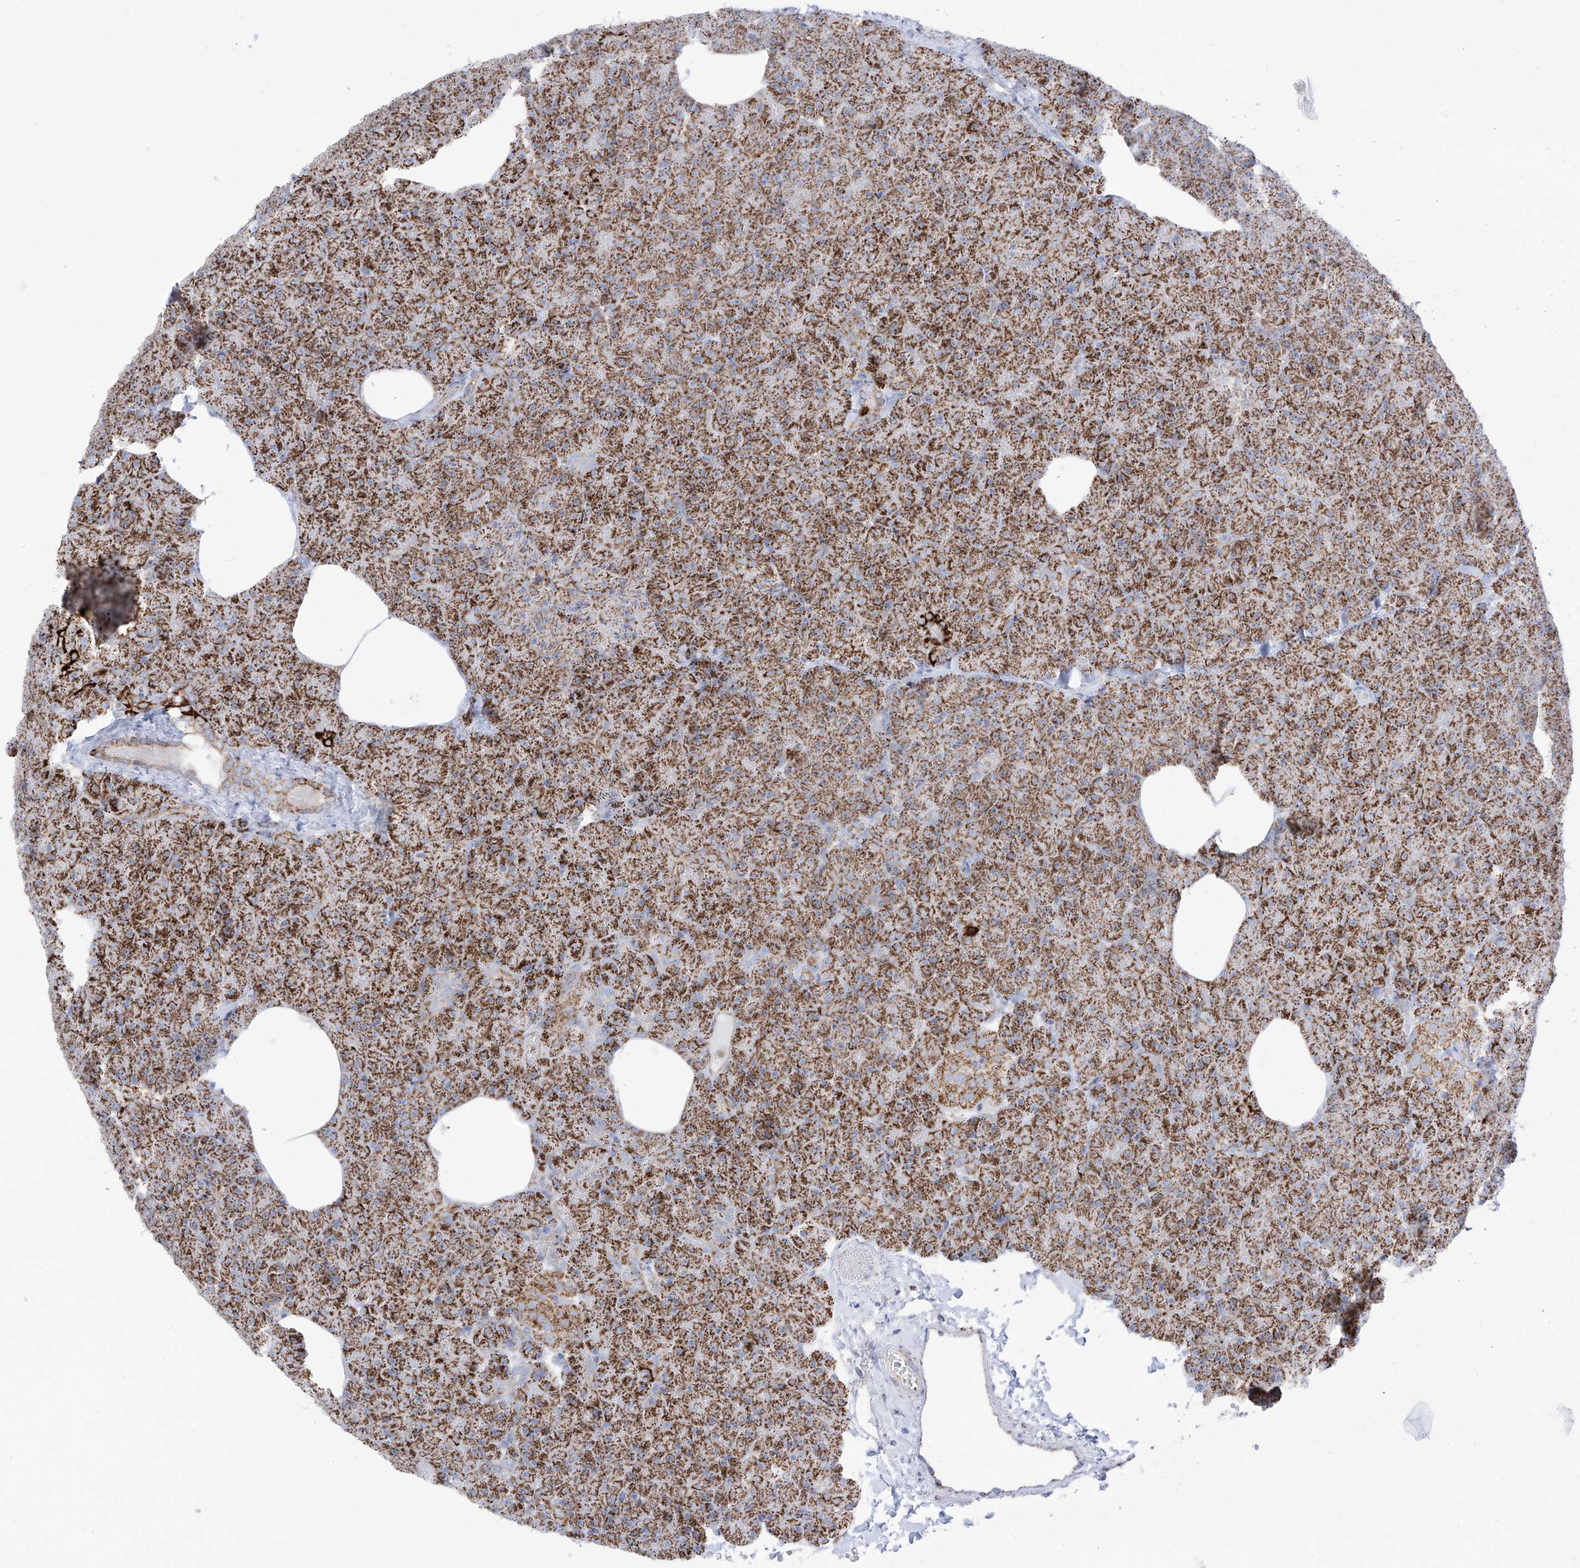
{"staining": {"intensity": "strong", "quantity": "25%-75%", "location": "cytoplasmic/membranous"}, "tissue": "pancreas", "cell_type": "Exocrine glandular cells", "image_type": "normal", "snomed": [{"axis": "morphology", "description": "Normal tissue, NOS"}, {"axis": "morphology", "description": "Carcinoid, malignant, NOS"}, {"axis": "topography", "description": "Pancreas"}], "caption": "Pancreas was stained to show a protein in brown. There is high levels of strong cytoplasmic/membranous positivity in approximately 25%-75% of exocrine glandular cells. (Stains: DAB in brown, nuclei in blue, Microscopy: brightfield microscopy at high magnification).", "gene": "XKR3", "patient": {"sex": "female", "age": 35}}